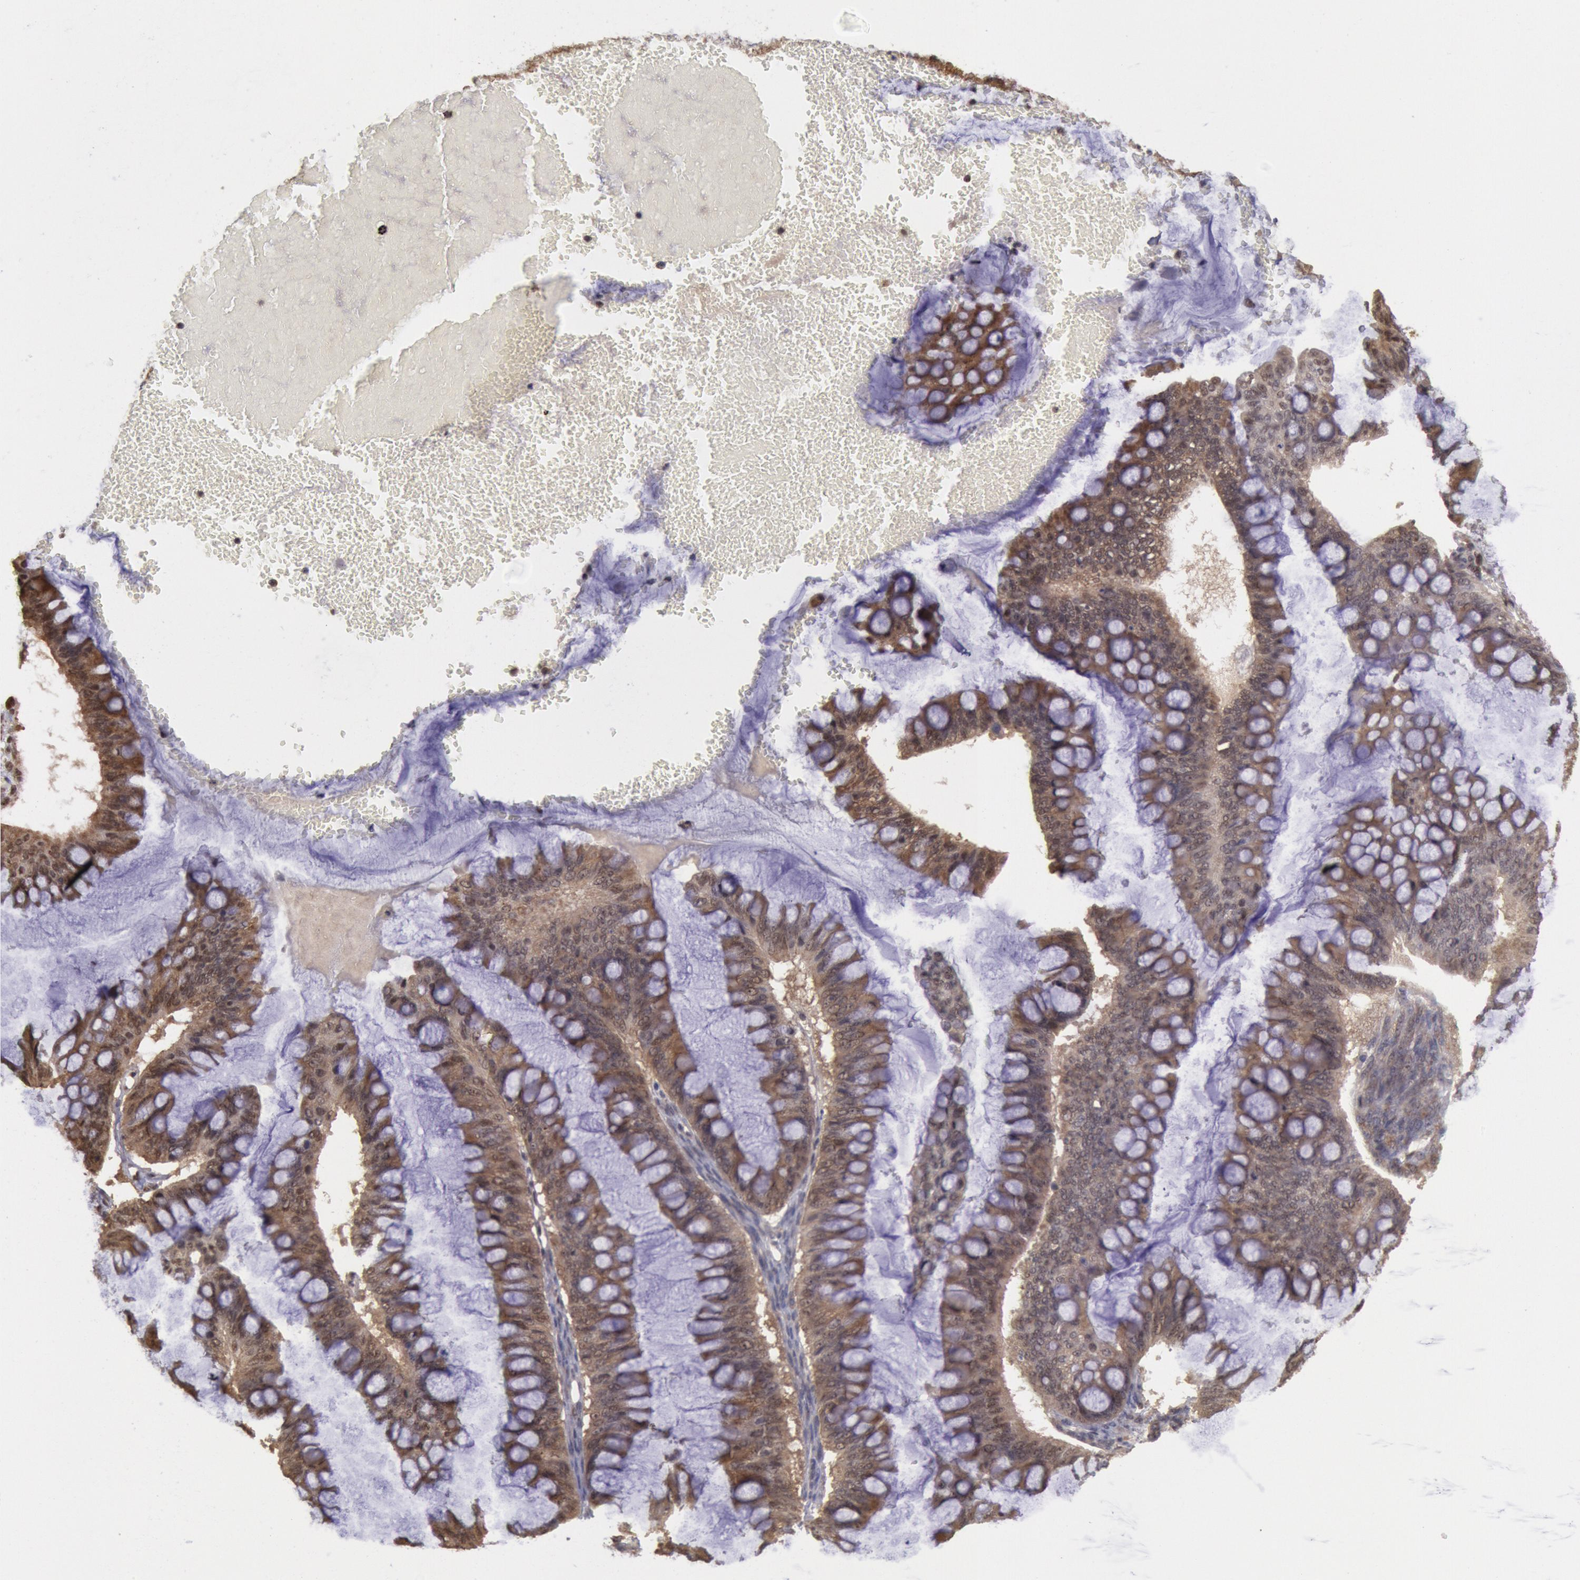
{"staining": {"intensity": "moderate", "quantity": ">75%", "location": "cytoplasmic/membranous"}, "tissue": "ovarian cancer", "cell_type": "Tumor cells", "image_type": "cancer", "snomed": [{"axis": "morphology", "description": "Cystadenocarcinoma, mucinous, NOS"}, {"axis": "topography", "description": "Ovary"}], "caption": "Ovarian cancer (mucinous cystadenocarcinoma) stained with DAB (3,3'-diaminobenzidine) immunohistochemistry exhibits medium levels of moderate cytoplasmic/membranous expression in about >75% of tumor cells.", "gene": "STX17", "patient": {"sex": "female", "age": 73}}